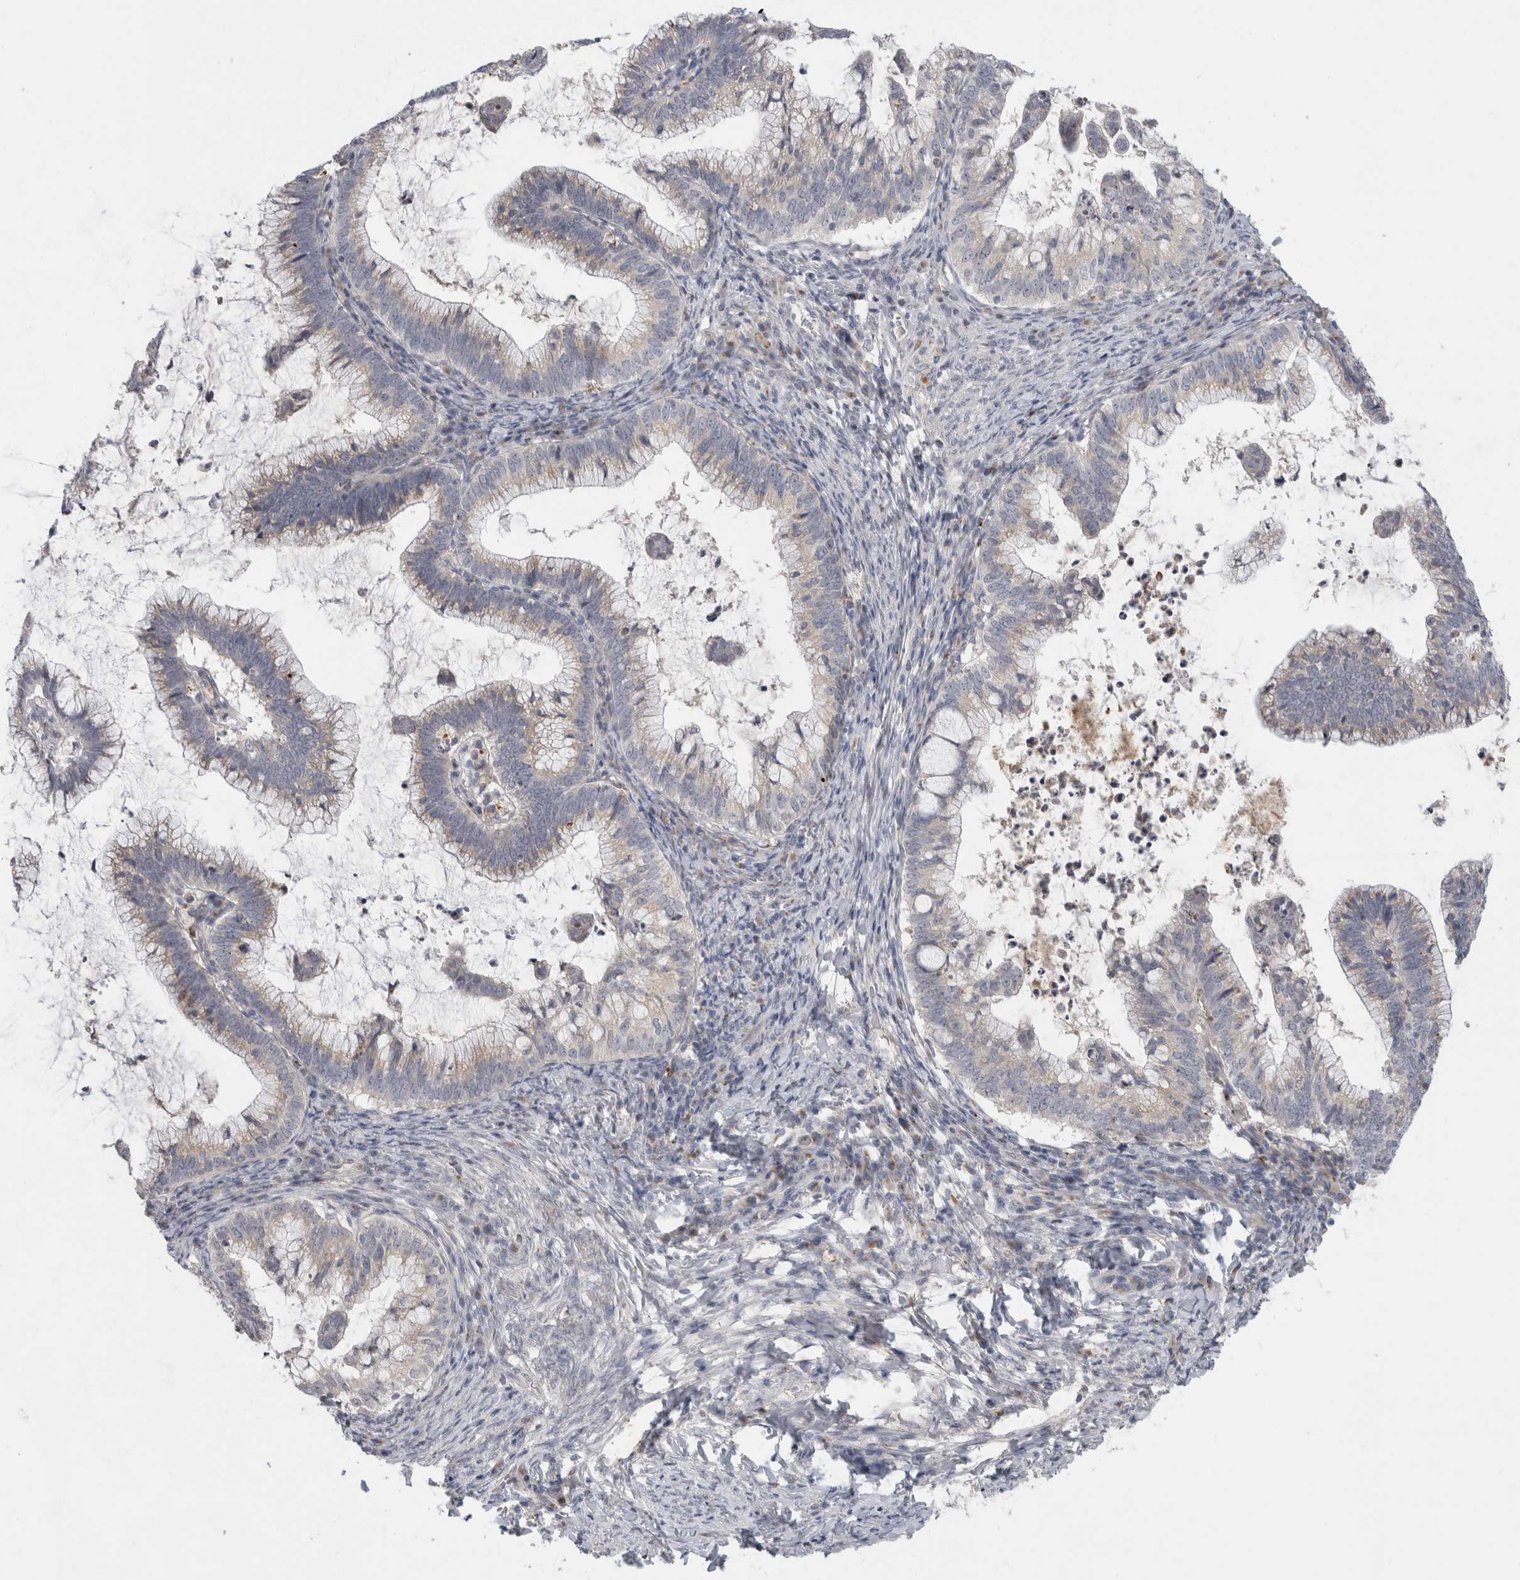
{"staining": {"intensity": "weak", "quantity": "25%-75%", "location": "cytoplasmic/membranous"}, "tissue": "cervical cancer", "cell_type": "Tumor cells", "image_type": "cancer", "snomed": [{"axis": "morphology", "description": "Adenocarcinoma, NOS"}, {"axis": "topography", "description": "Cervix"}], "caption": "Weak cytoplasmic/membranous staining for a protein is seen in about 25%-75% of tumor cells of cervical cancer using immunohistochemistry (IHC).", "gene": "MGAT1", "patient": {"sex": "female", "age": 36}}